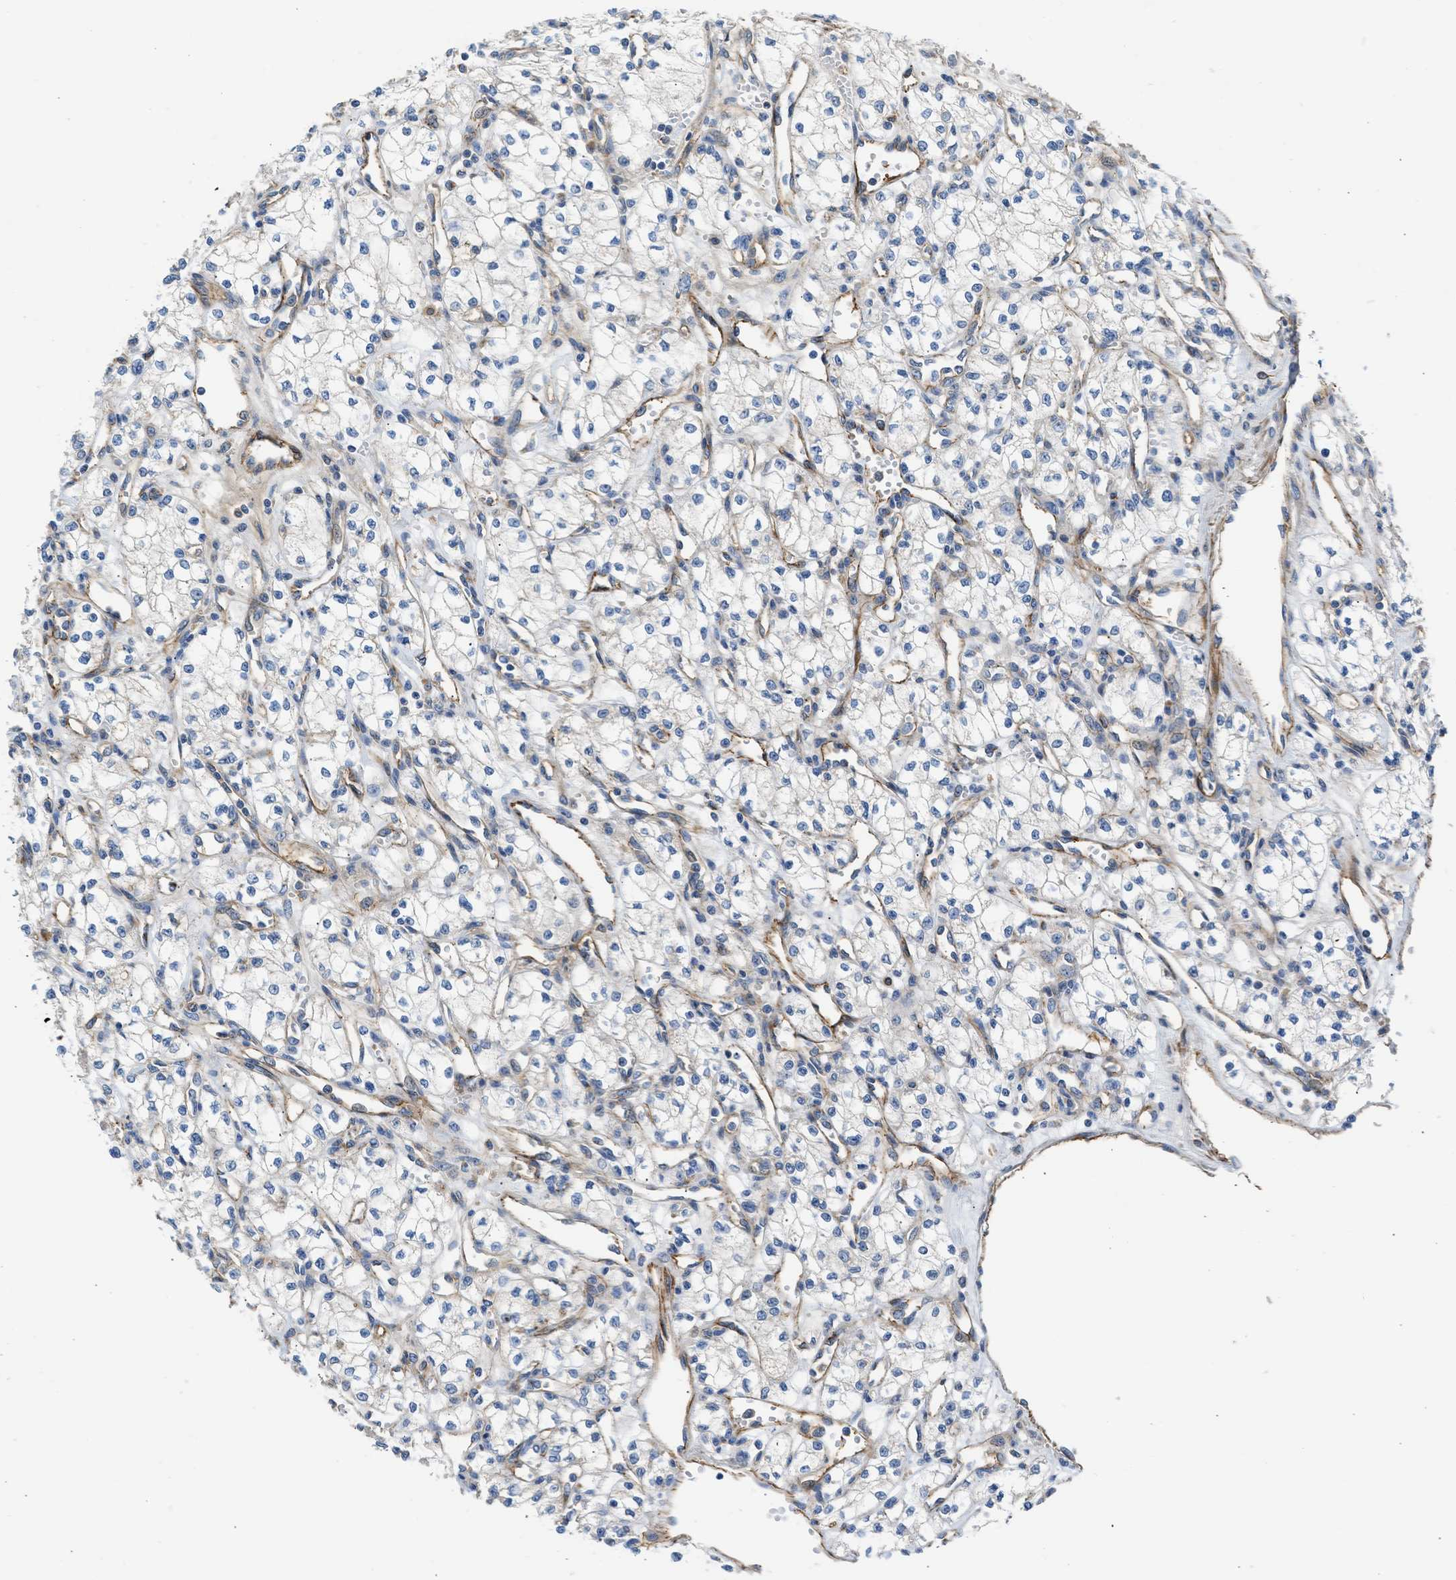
{"staining": {"intensity": "negative", "quantity": "none", "location": "none"}, "tissue": "renal cancer", "cell_type": "Tumor cells", "image_type": "cancer", "snomed": [{"axis": "morphology", "description": "Adenocarcinoma, NOS"}, {"axis": "topography", "description": "Kidney"}], "caption": "Immunohistochemical staining of human renal adenocarcinoma displays no significant positivity in tumor cells.", "gene": "ULK4", "patient": {"sex": "male", "age": 59}}